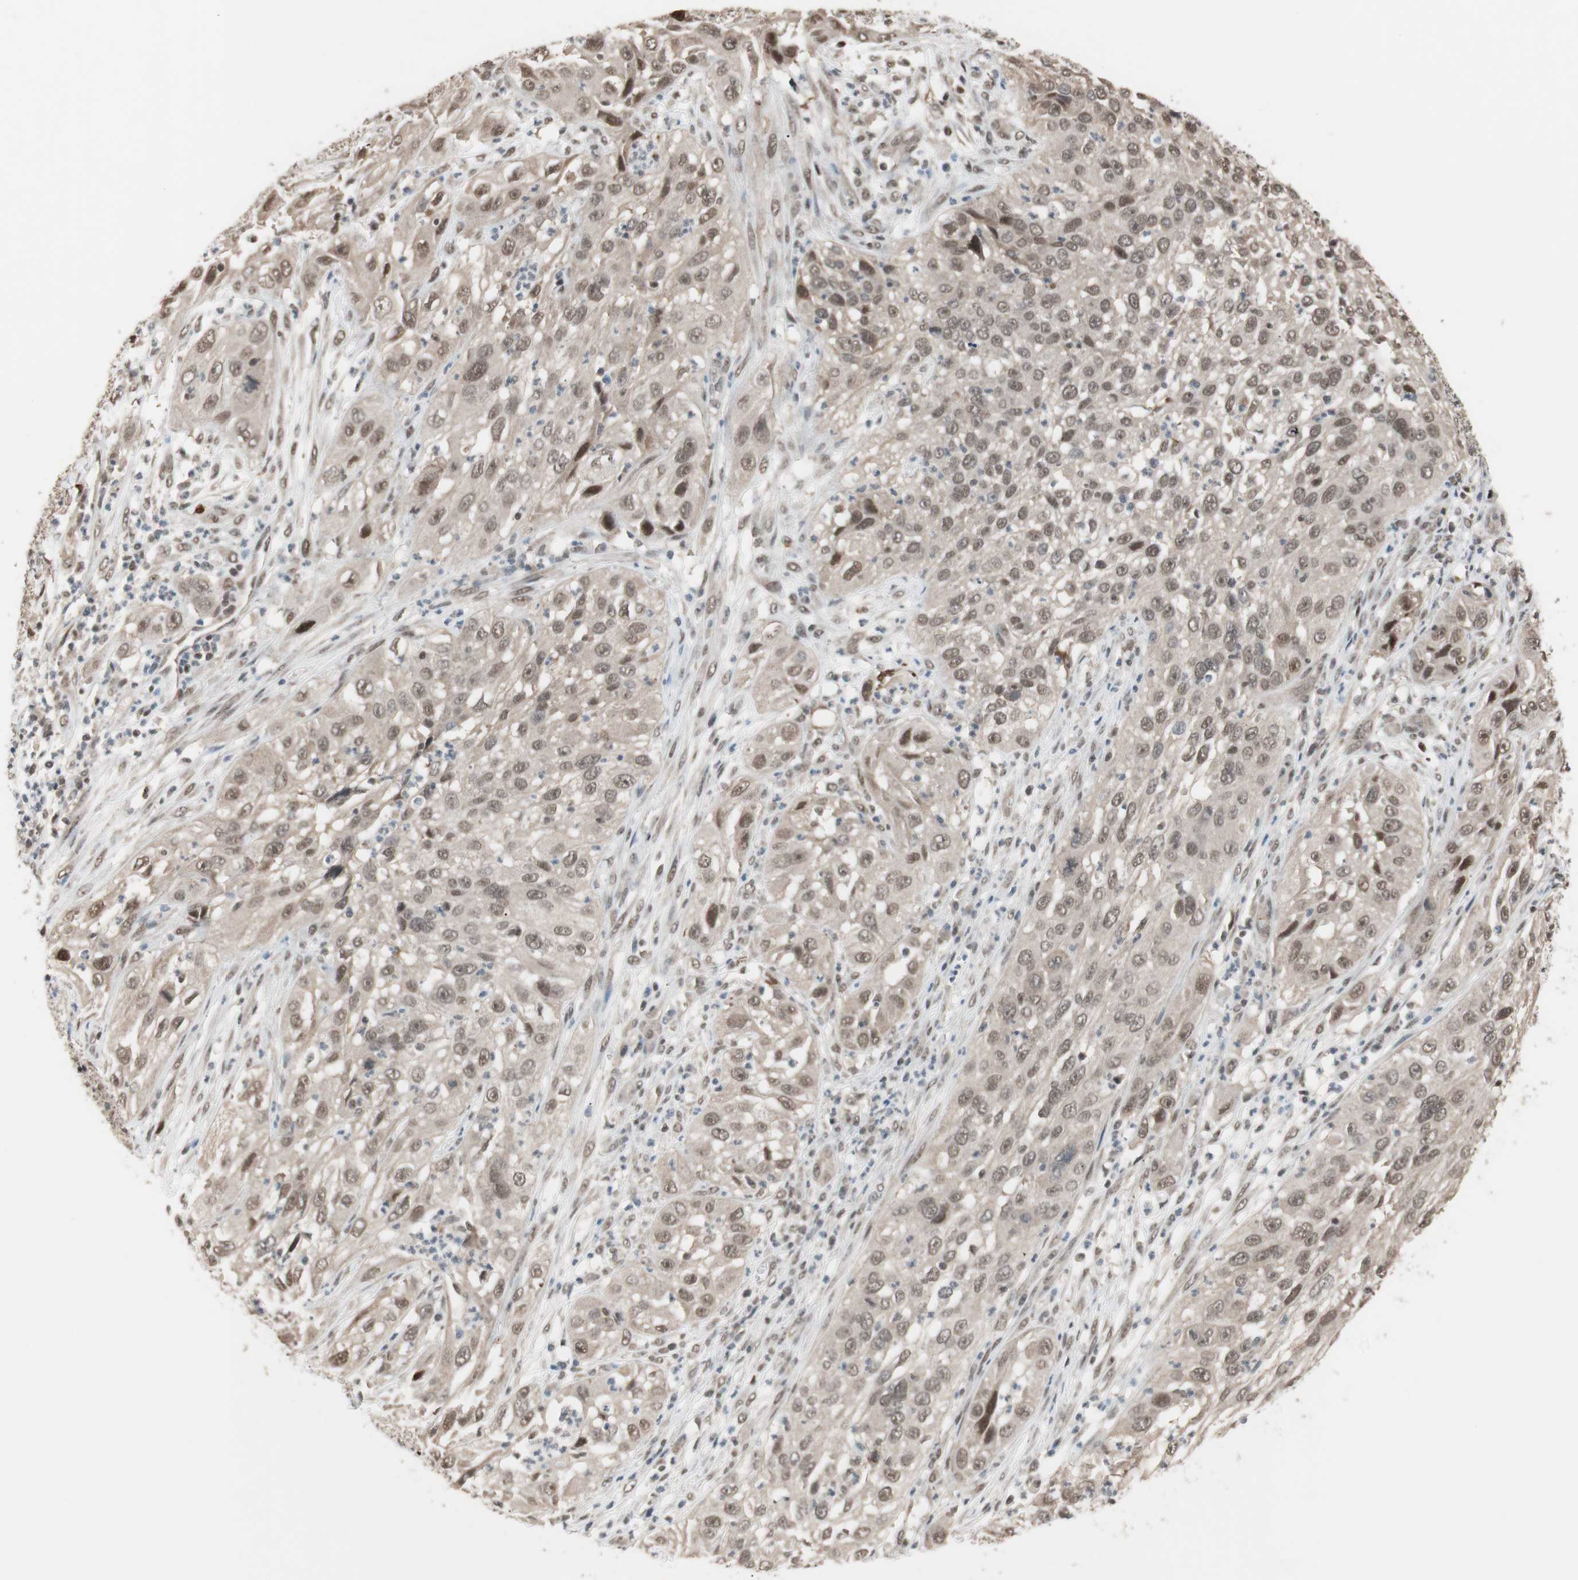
{"staining": {"intensity": "weak", "quantity": "25%-75%", "location": "nuclear"}, "tissue": "cervical cancer", "cell_type": "Tumor cells", "image_type": "cancer", "snomed": [{"axis": "morphology", "description": "Squamous cell carcinoma, NOS"}, {"axis": "topography", "description": "Cervix"}], "caption": "Cervical cancer was stained to show a protein in brown. There is low levels of weak nuclear expression in about 25%-75% of tumor cells. The staining was performed using DAB (3,3'-diaminobenzidine) to visualize the protein expression in brown, while the nuclei were stained in blue with hematoxylin (Magnification: 20x).", "gene": "DRAP1", "patient": {"sex": "female", "age": 32}}